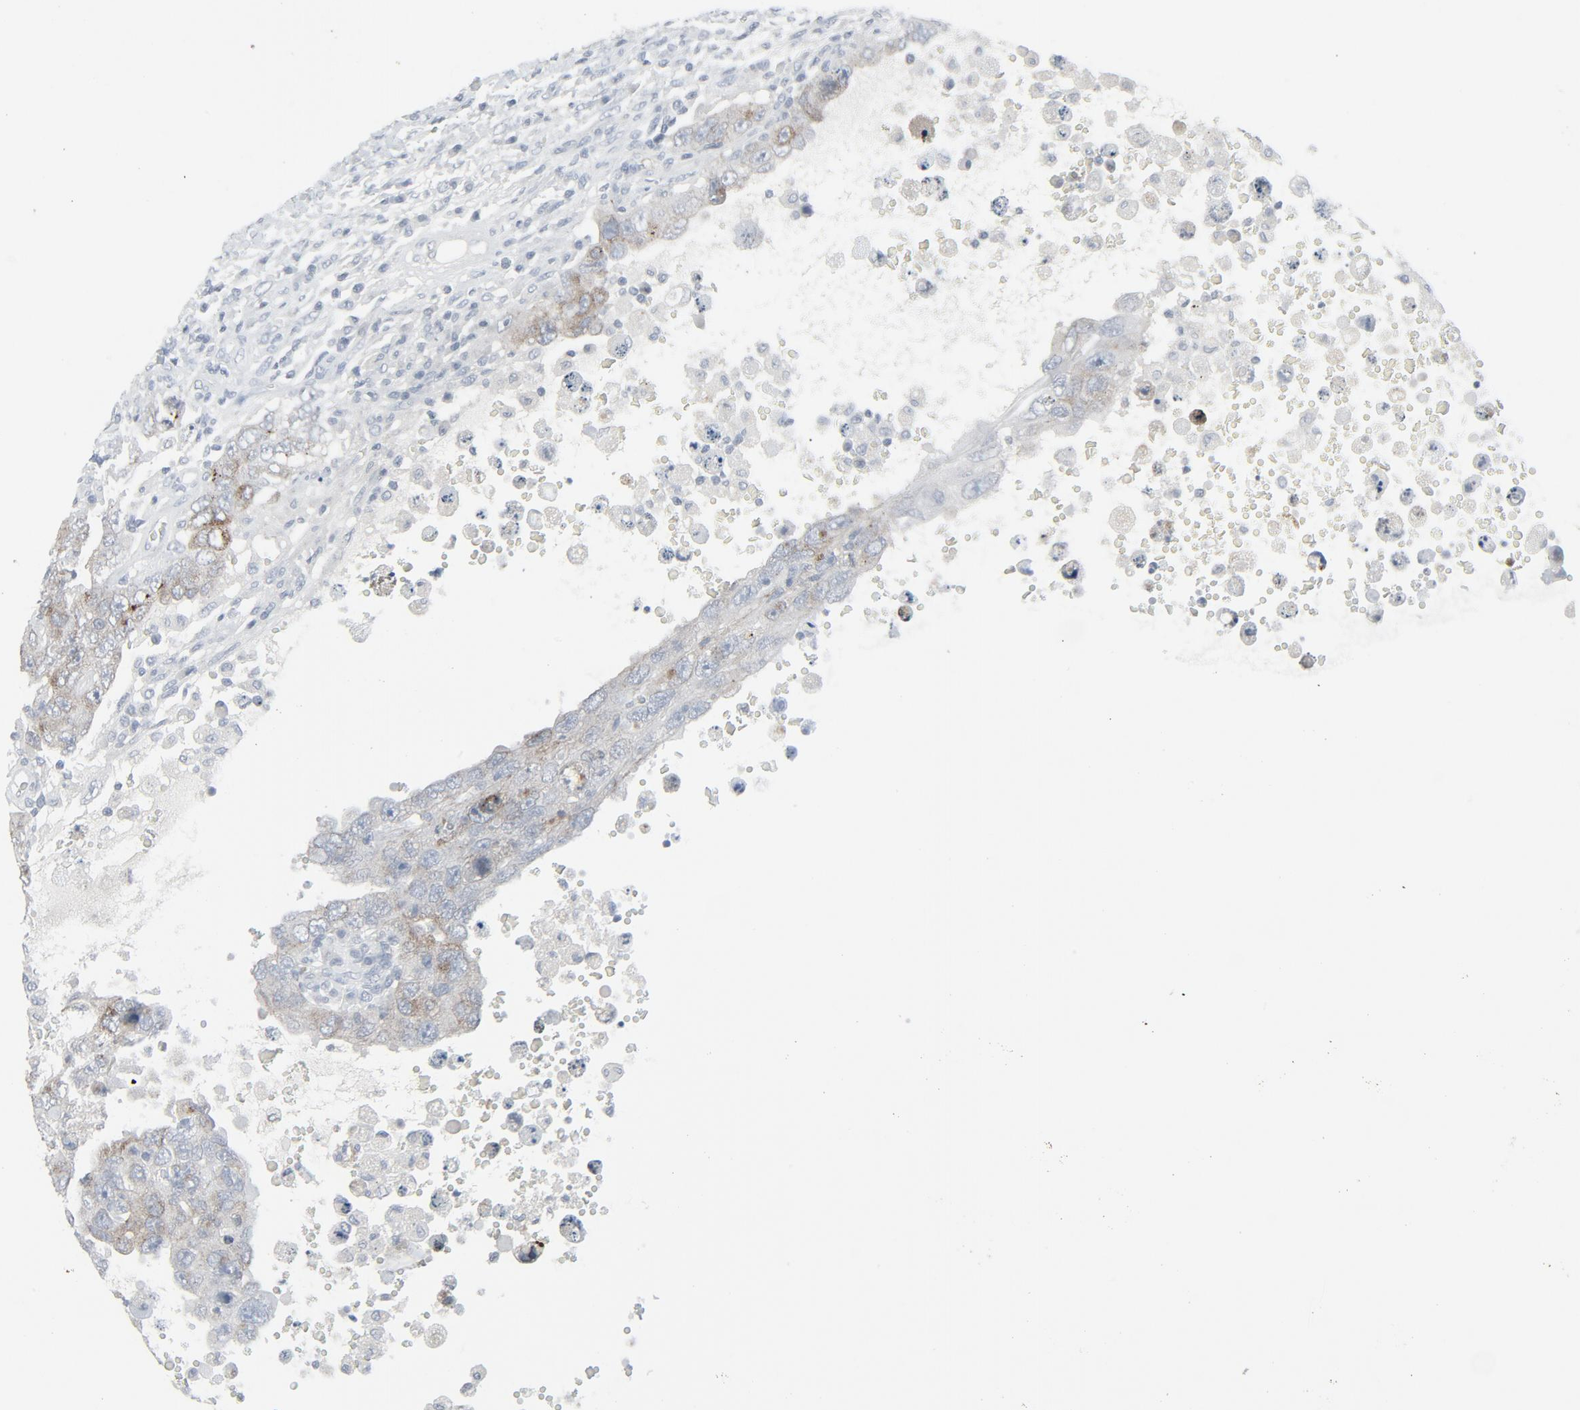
{"staining": {"intensity": "moderate", "quantity": "<25%", "location": "cytoplasmic/membranous"}, "tissue": "testis cancer", "cell_type": "Tumor cells", "image_type": "cancer", "snomed": [{"axis": "morphology", "description": "Carcinoma, Embryonal, NOS"}, {"axis": "topography", "description": "Testis"}], "caption": "Testis cancer tissue exhibits moderate cytoplasmic/membranous expression in approximately <25% of tumor cells, visualized by immunohistochemistry. Nuclei are stained in blue.", "gene": "FGFR3", "patient": {"sex": "male", "age": 26}}